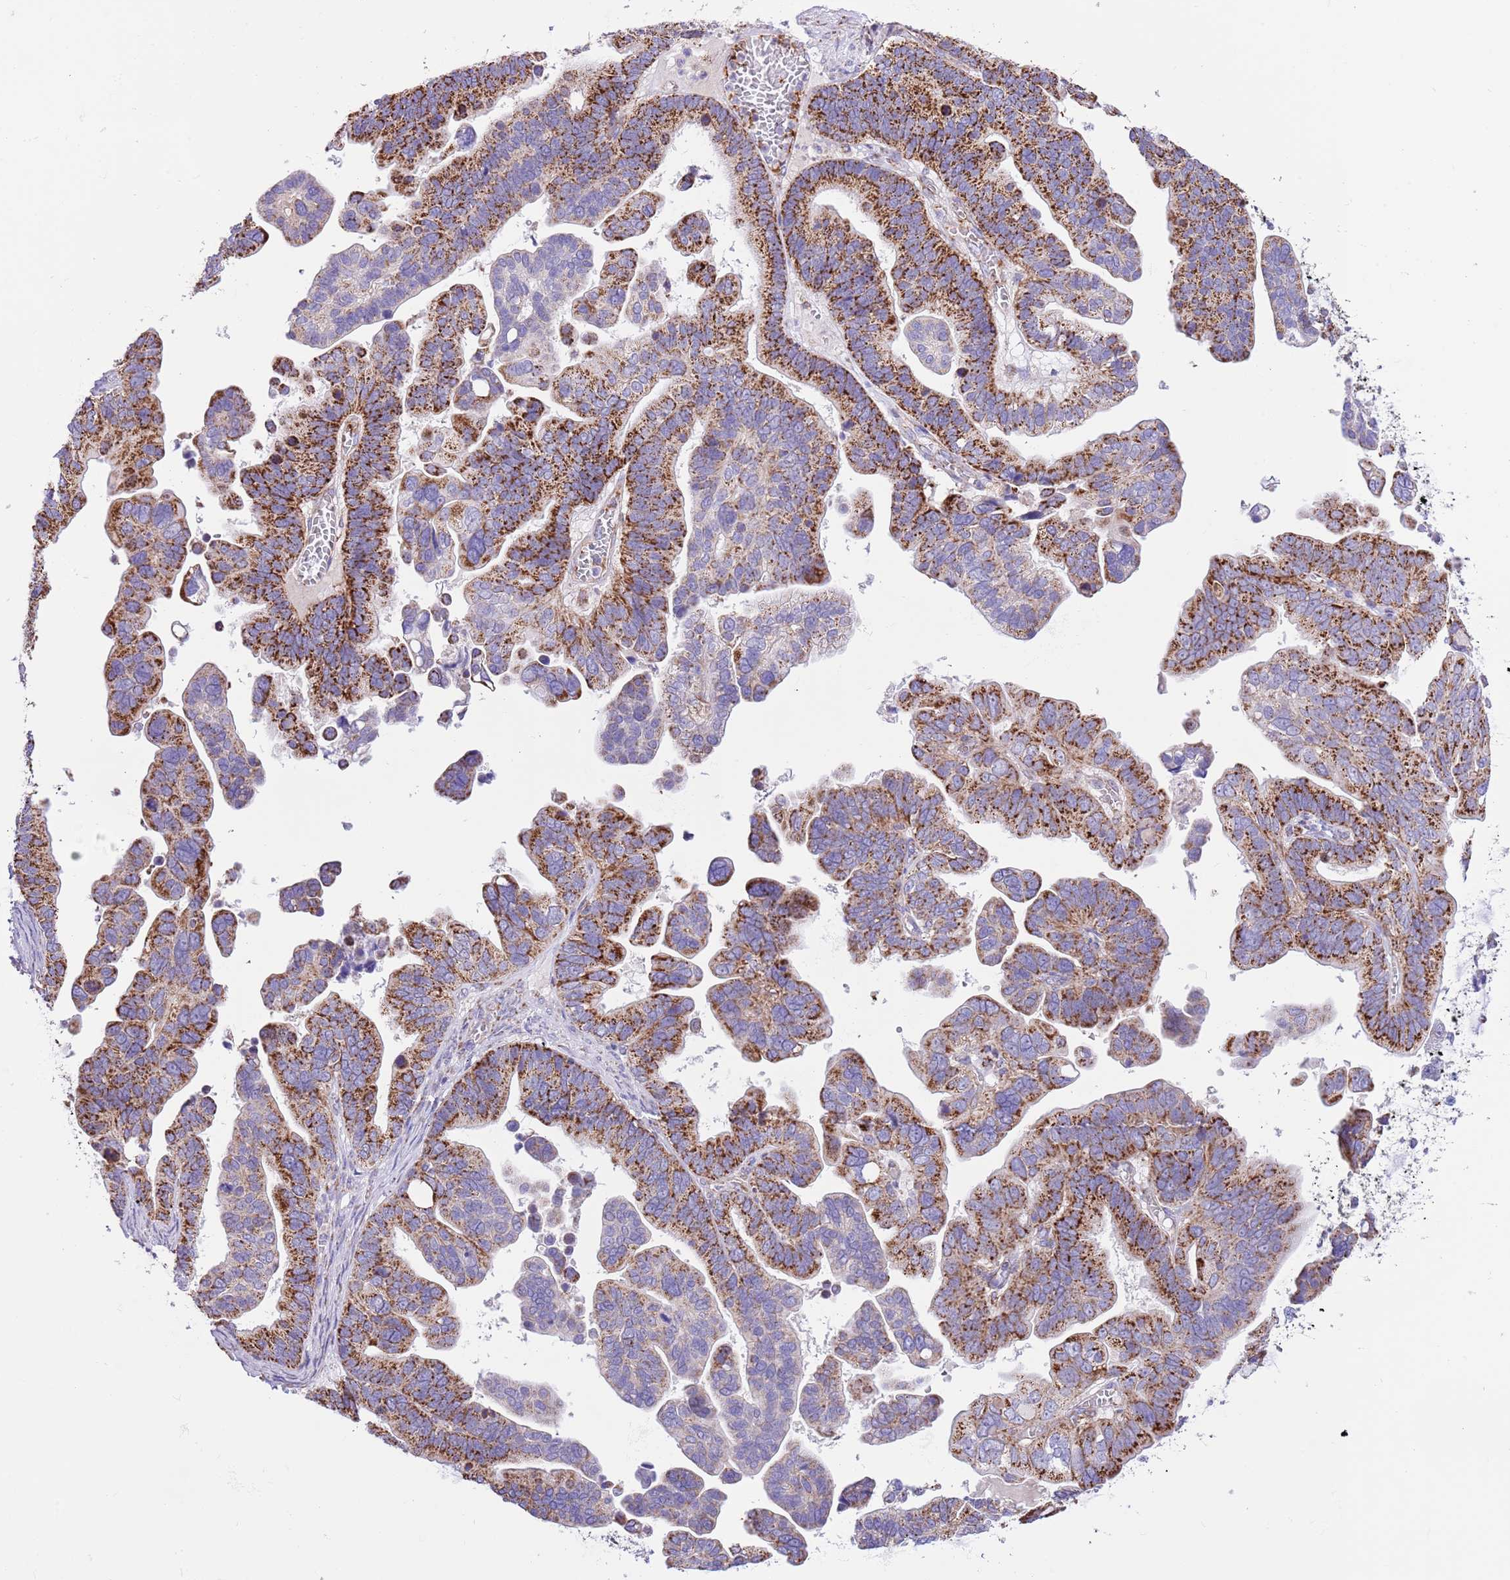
{"staining": {"intensity": "strong", "quantity": ">75%", "location": "cytoplasmic/membranous"}, "tissue": "ovarian cancer", "cell_type": "Tumor cells", "image_type": "cancer", "snomed": [{"axis": "morphology", "description": "Cystadenocarcinoma, serous, NOS"}, {"axis": "topography", "description": "Ovary"}], "caption": "Ovarian serous cystadenocarcinoma stained for a protein (brown) displays strong cytoplasmic/membranous positive positivity in approximately >75% of tumor cells.", "gene": "SS18L2", "patient": {"sex": "female", "age": 56}}